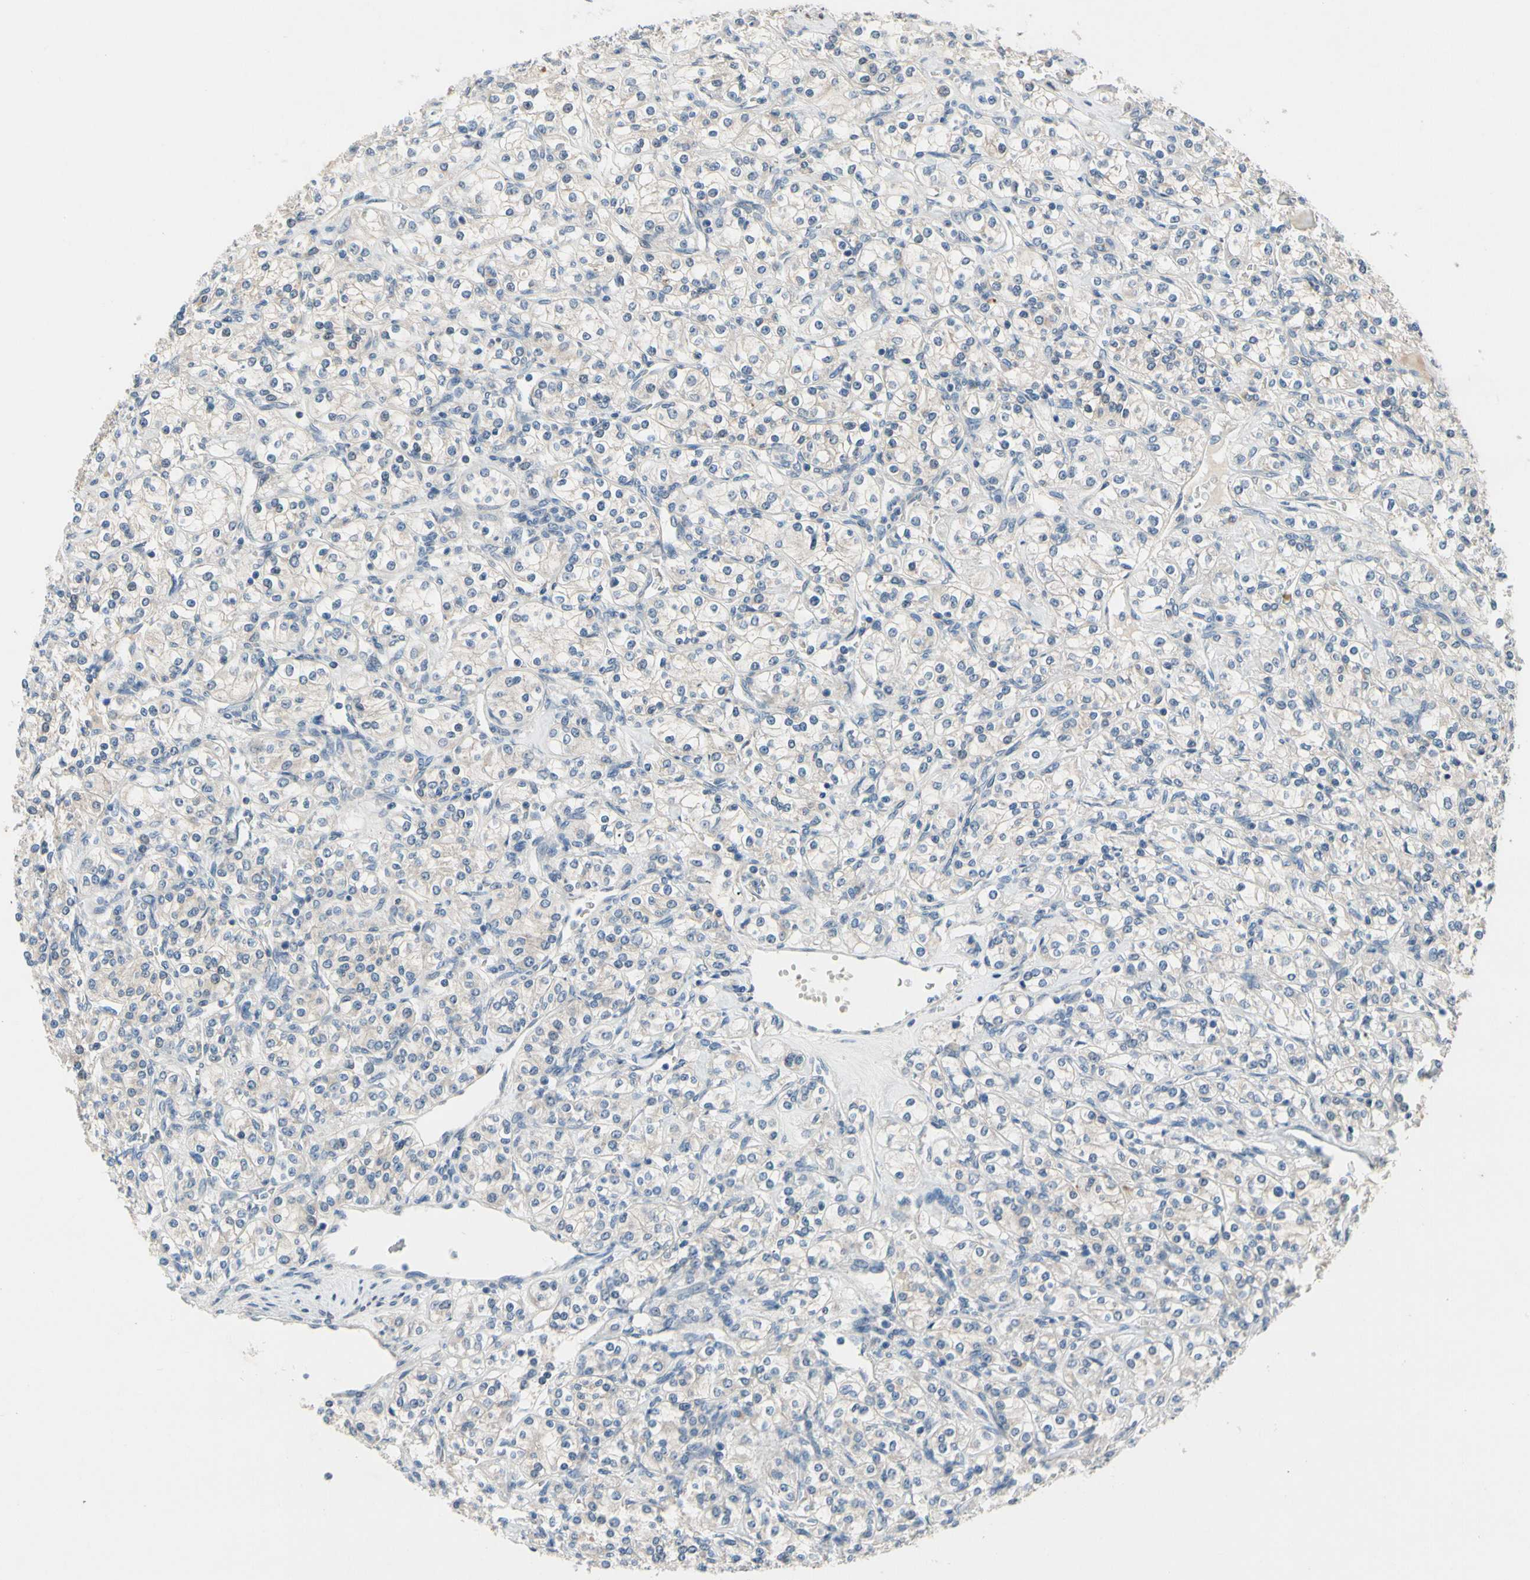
{"staining": {"intensity": "negative", "quantity": "none", "location": "none"}, "tissue": "renal cancer", "cell_type": "Tumor cells", "image_type": "cancer", "snomed": [{"axis": "morphology", "description": "Adenocarcinoma, NOS"}, {"axis": "topography", "description": "Kidney"}], "caption": "Photomicrograph shows no protein expression in tumor cells of renal cancer (adenocarcinoma) tissue.", "gene": "SLC27A6", "patient": {"sex": "male", "age": 77}}